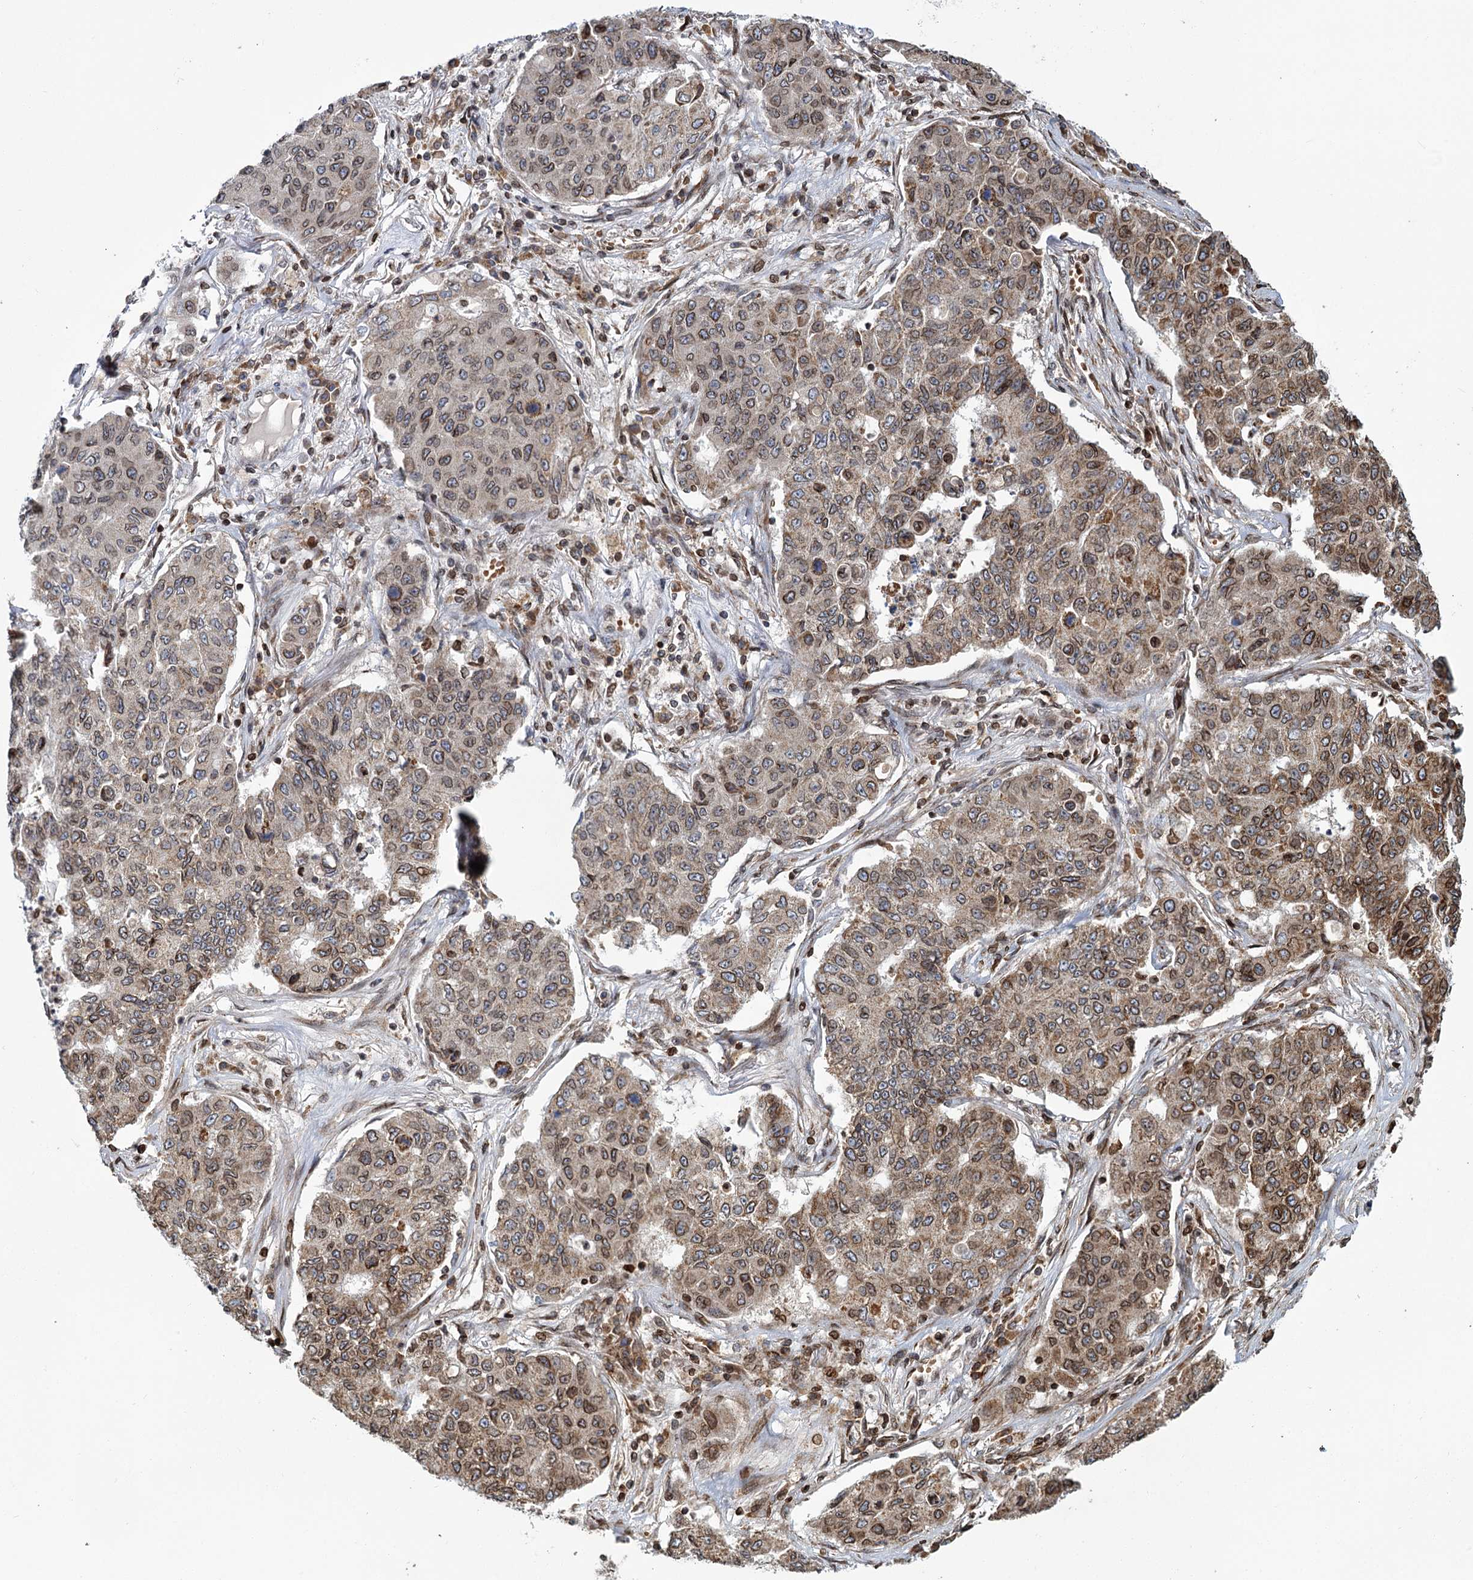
{"staining": {"intensity": "moderate", "quantity": "25%-75%", "location": "cytoplasmic/membranous,nuclear"}, "tissue": "lung cancer", "cell_type": "Tumor cells", "image_type": "cancer", "snomed": [{"axis": "morphology", "description": "Squamous cell carcinoma, NOS"}, {"axis": "topography", "description": "Lung"}], "caption": "Lung squamous cell carcinoma stained with a brown dye displays moderate cytoplasmic/membranous and nuclear positive positivity in about 25%-75% of tumor cells.", "gene": "CFAP46", "patient": {"sex": "male", "age": 74}}